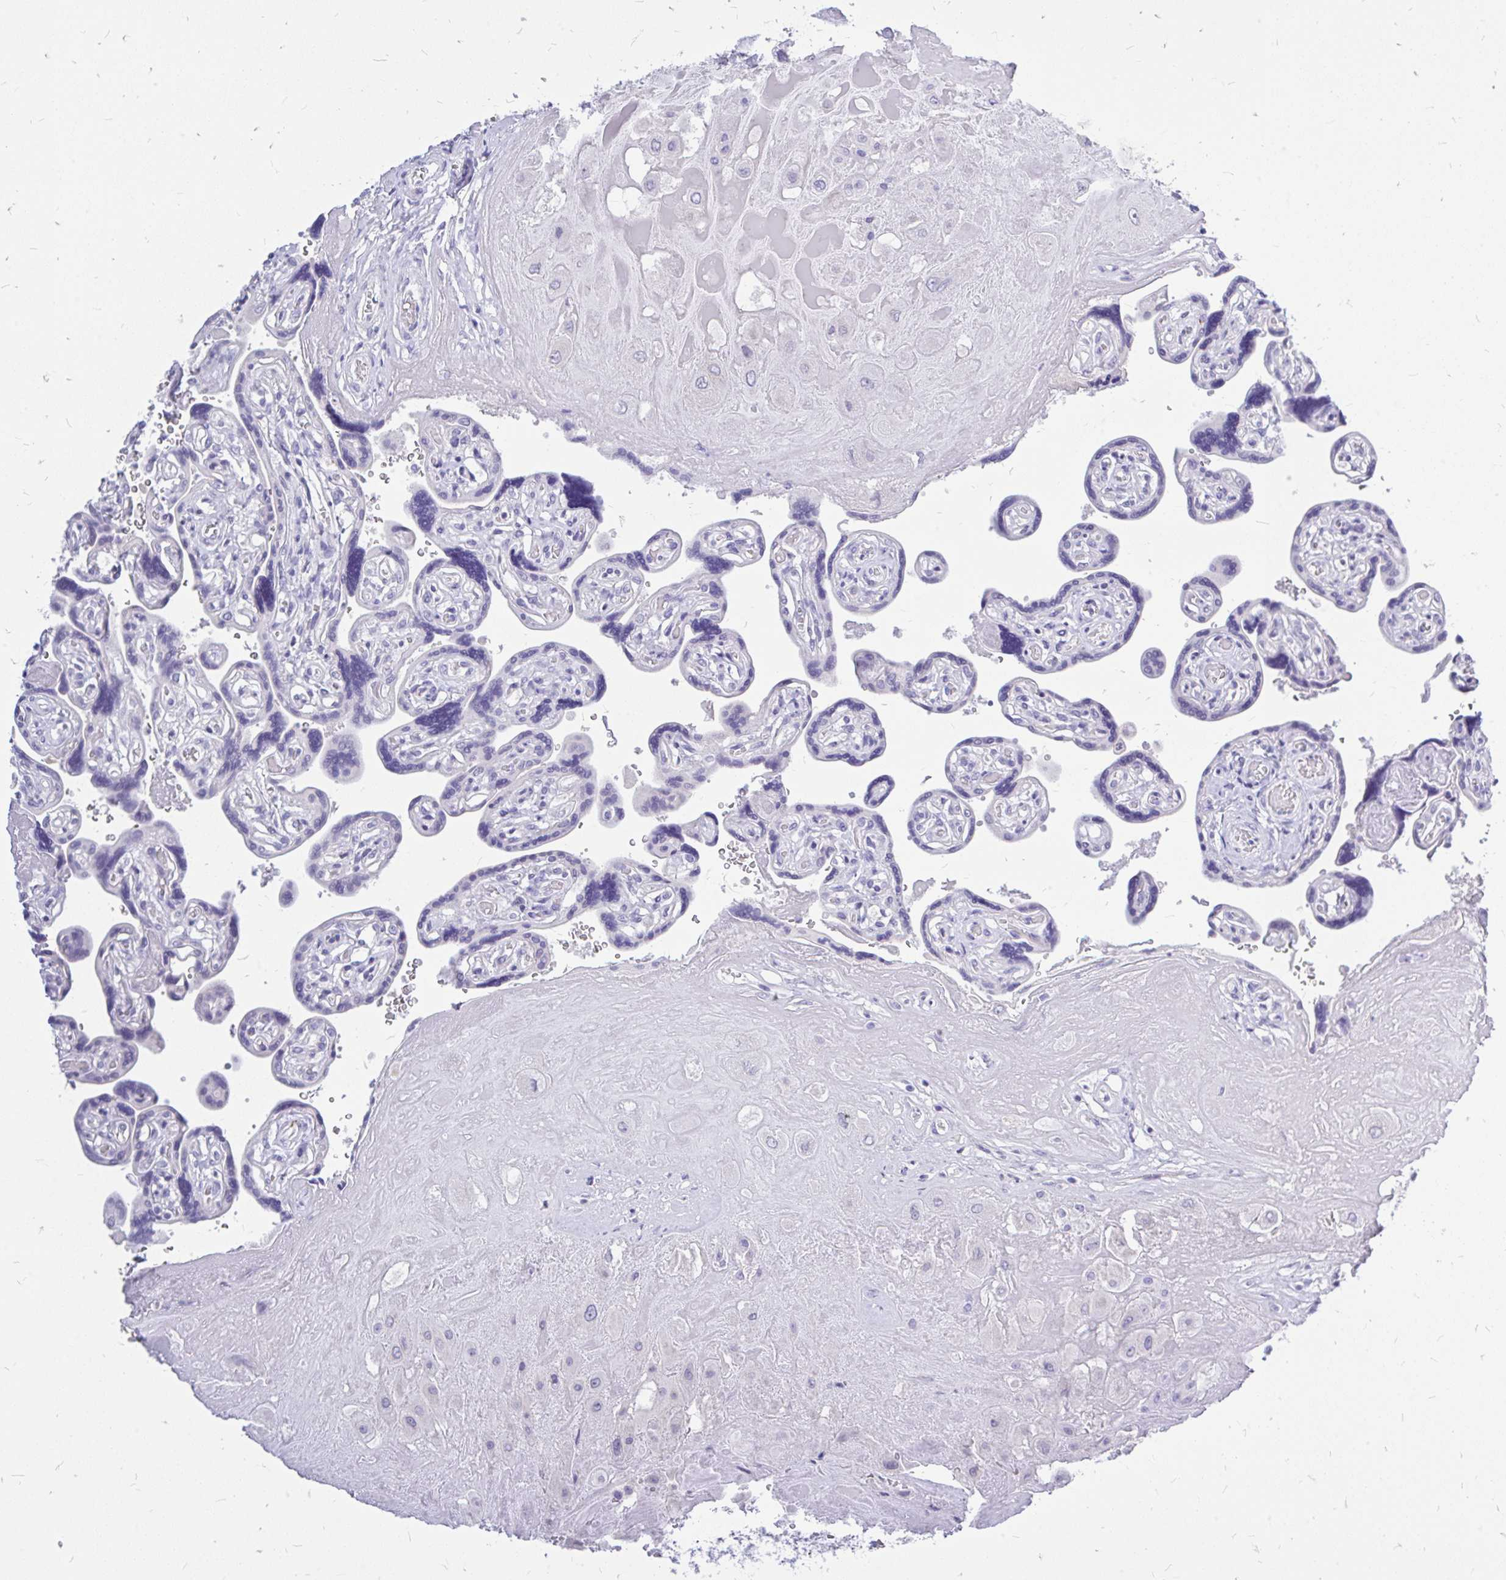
{"staining": {"intensity": "negative", "quantity": "none", "location": "none"}, "tissue": "placenta", "cell_type": "Decidual cells", "image_type": "normal", "snomed": [{"axis": "morphology", "description": "Normal tissue, NOS"}, {"axis": "topography", "description": "Placenta"}], "caption": "A micrograph of placenta stained for a protein exhibits no brown staining in decidual cells.", "gene": "MAP1LC3A", "patient": {"sex": "female", "age": 32}}